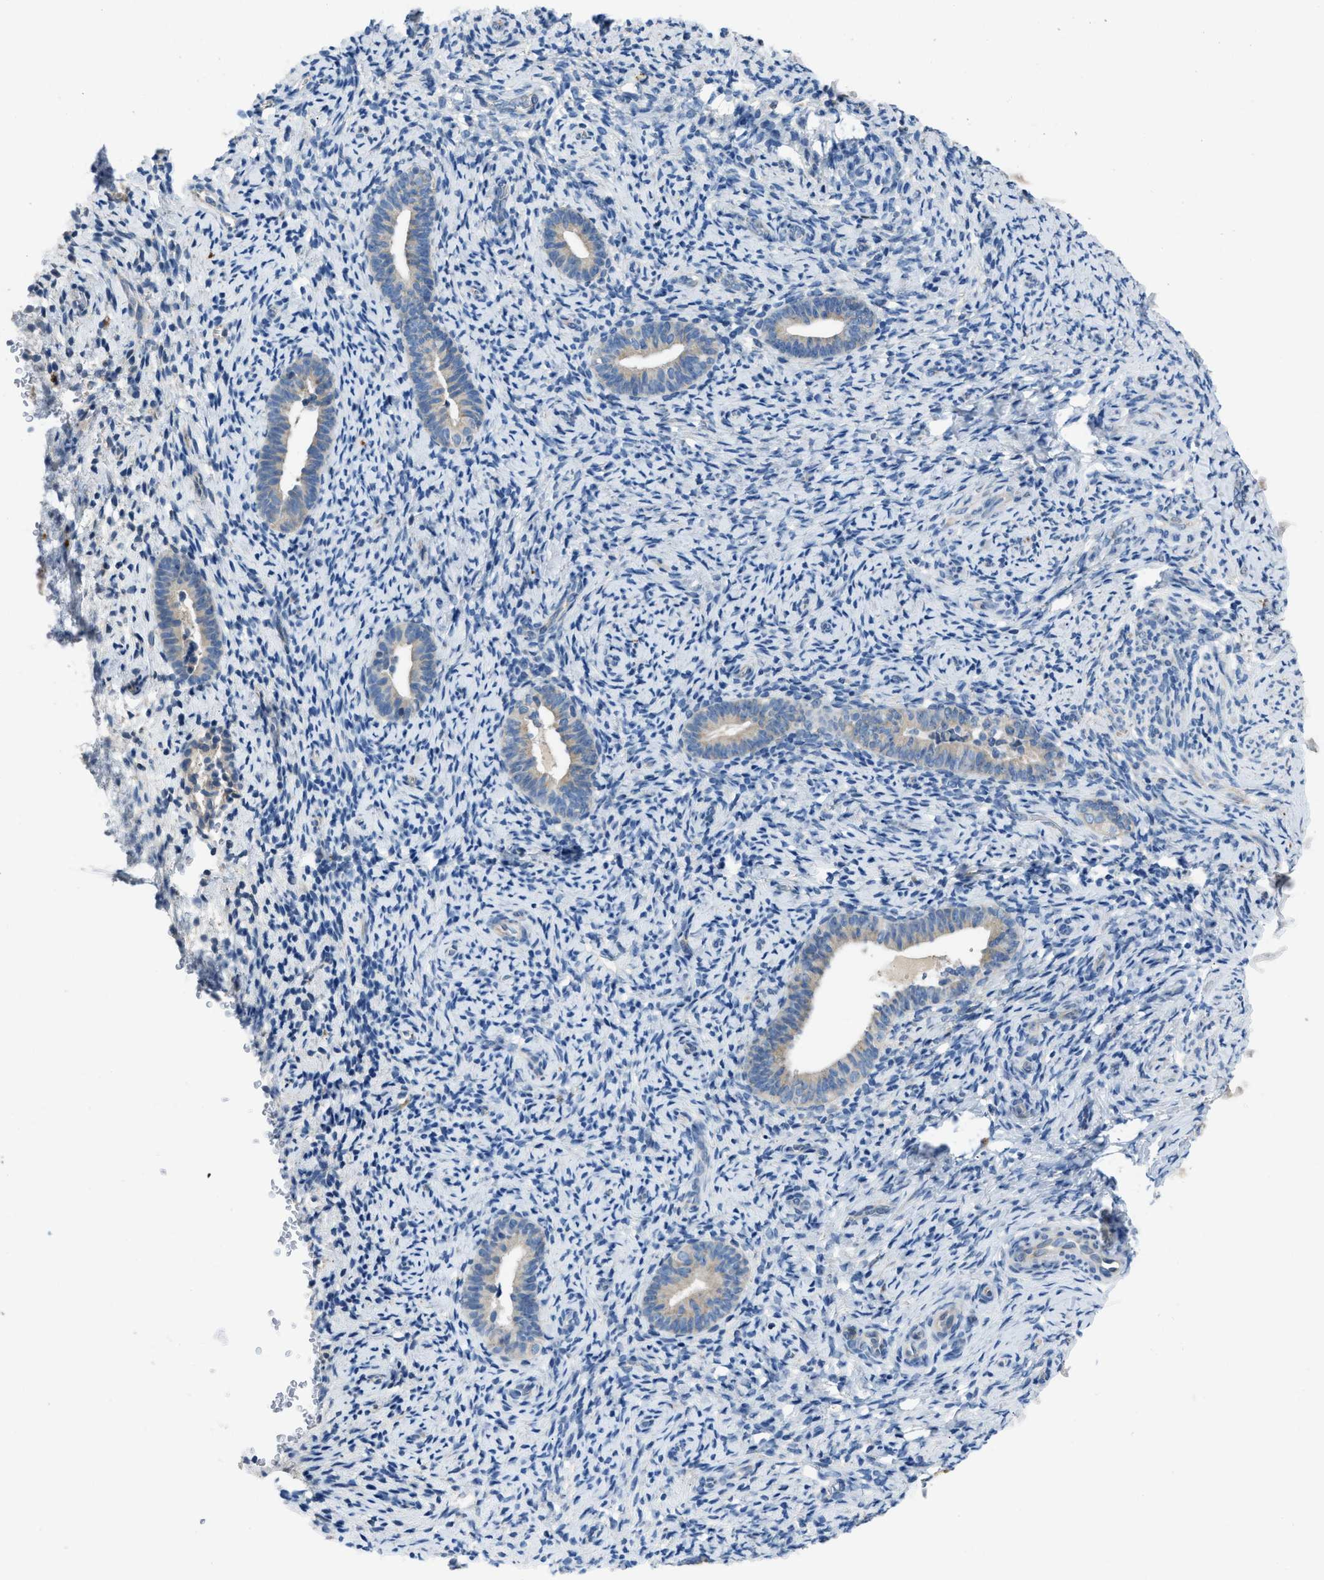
{"staining": {"intensity": "negative", "quantity": "none", "location": "none"}, "tissue": "endometrium", "cell_type": "Cells in endometrial stroma", "image_type": "normal", "snomed": [{"axis": "morphology", "description": "Normal tissue, NOS"}, {"axis": "topography", "description": "Endometrium"}], "caption": "This is an IHC photomicrograph of unremarkable endometrium. There is no staining in cells in endometrial stroma.", "gene": "GGCX", "patient": {"sex": "female", "age": 51}}